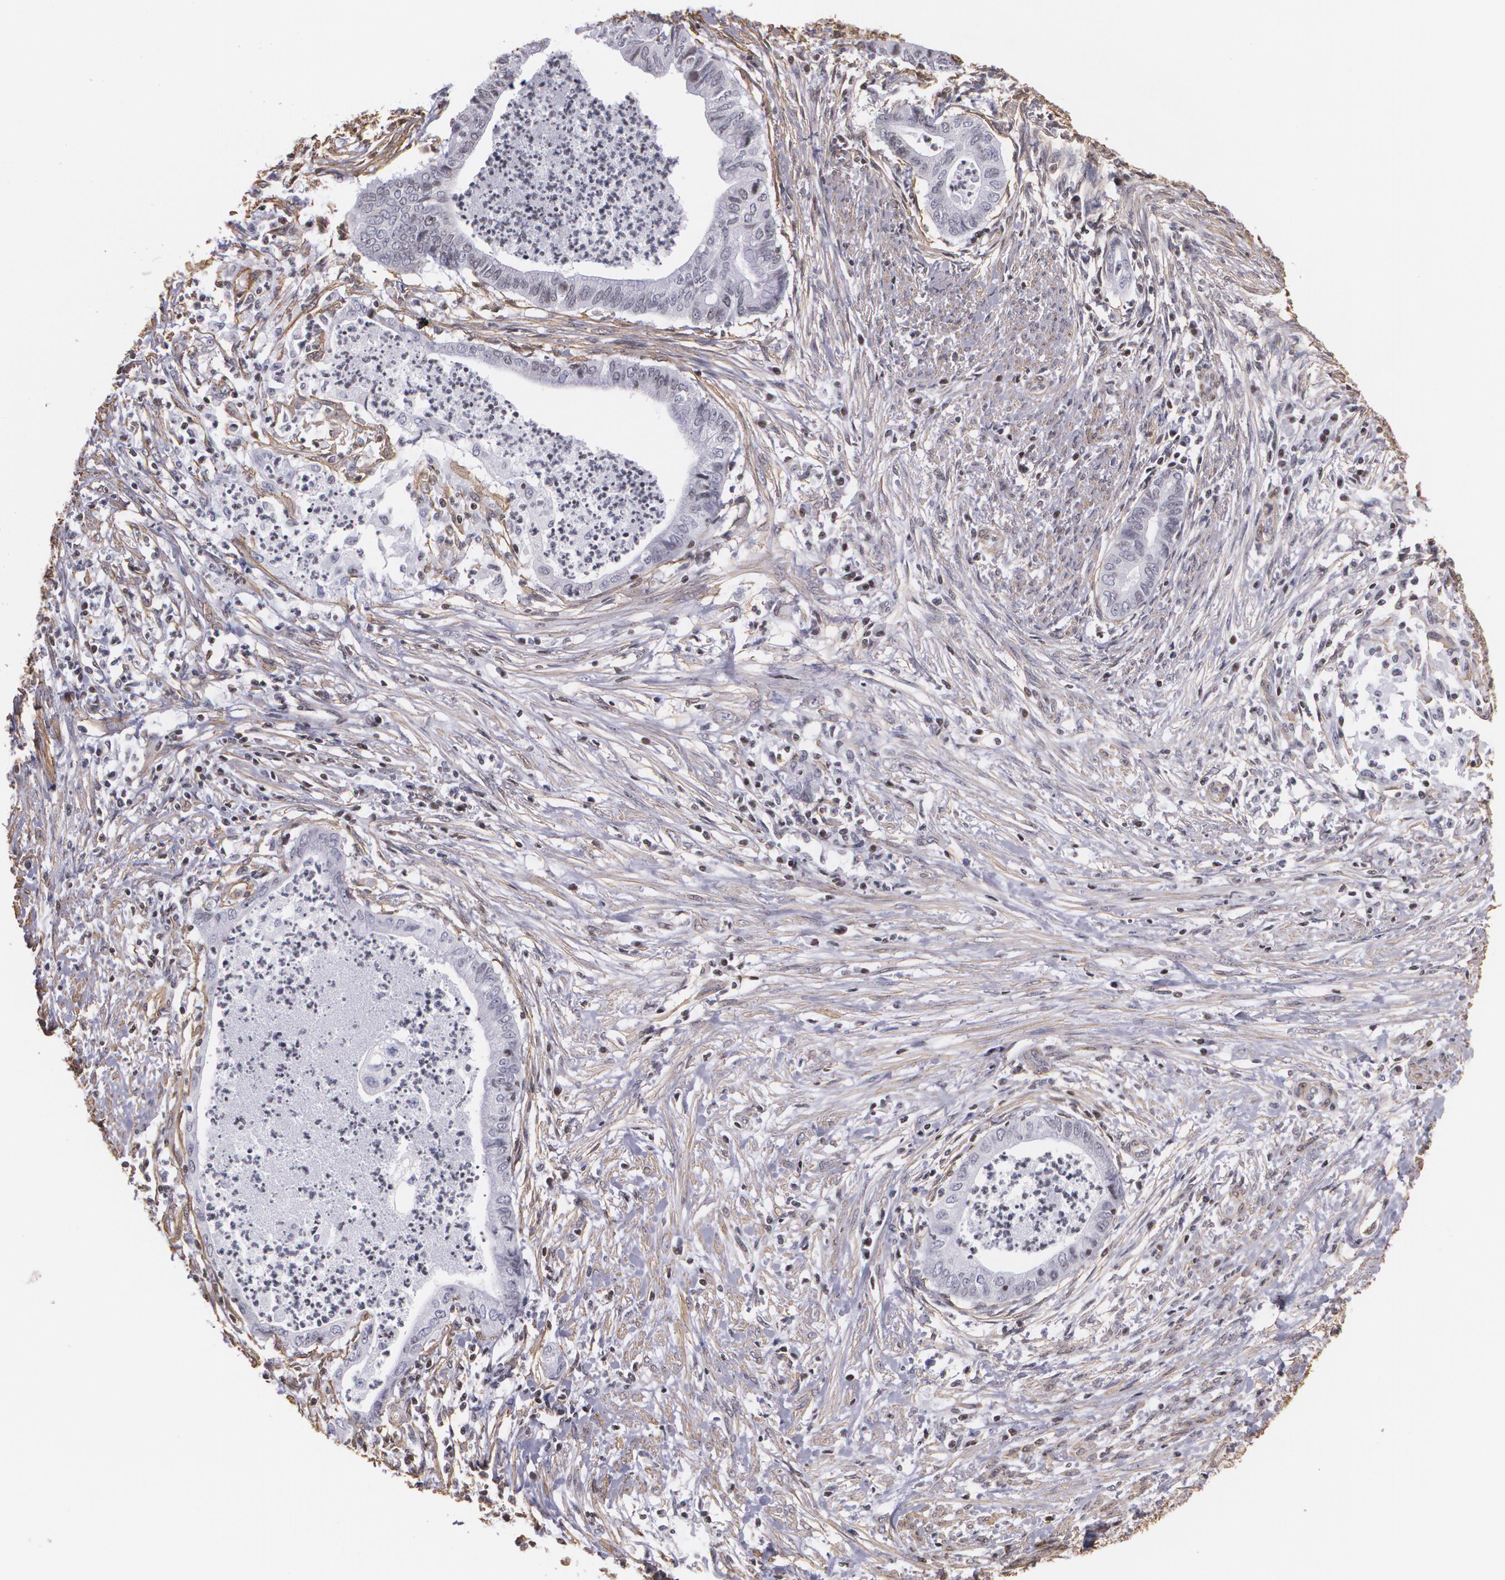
{"staining": {"intensity": "negative", "quantity": "none", "location": "none"}, "tissue": "endometrial cancer", "cell_type": "Tumor cells", "image_type": "cancer", "snomed": [{"axis": "morphology", "description": "Necrosis, NOS"}, {"axis": "morphology", "description": "Adenocarcinoma, NOS"}, {"axis": "topography", "description": "Endometrium"}], "caption": "Tumor cells show no significant positivity in endometrial cancer.", "gene": "VAMP1", "patient": {"sex": "female", "age": 79}}